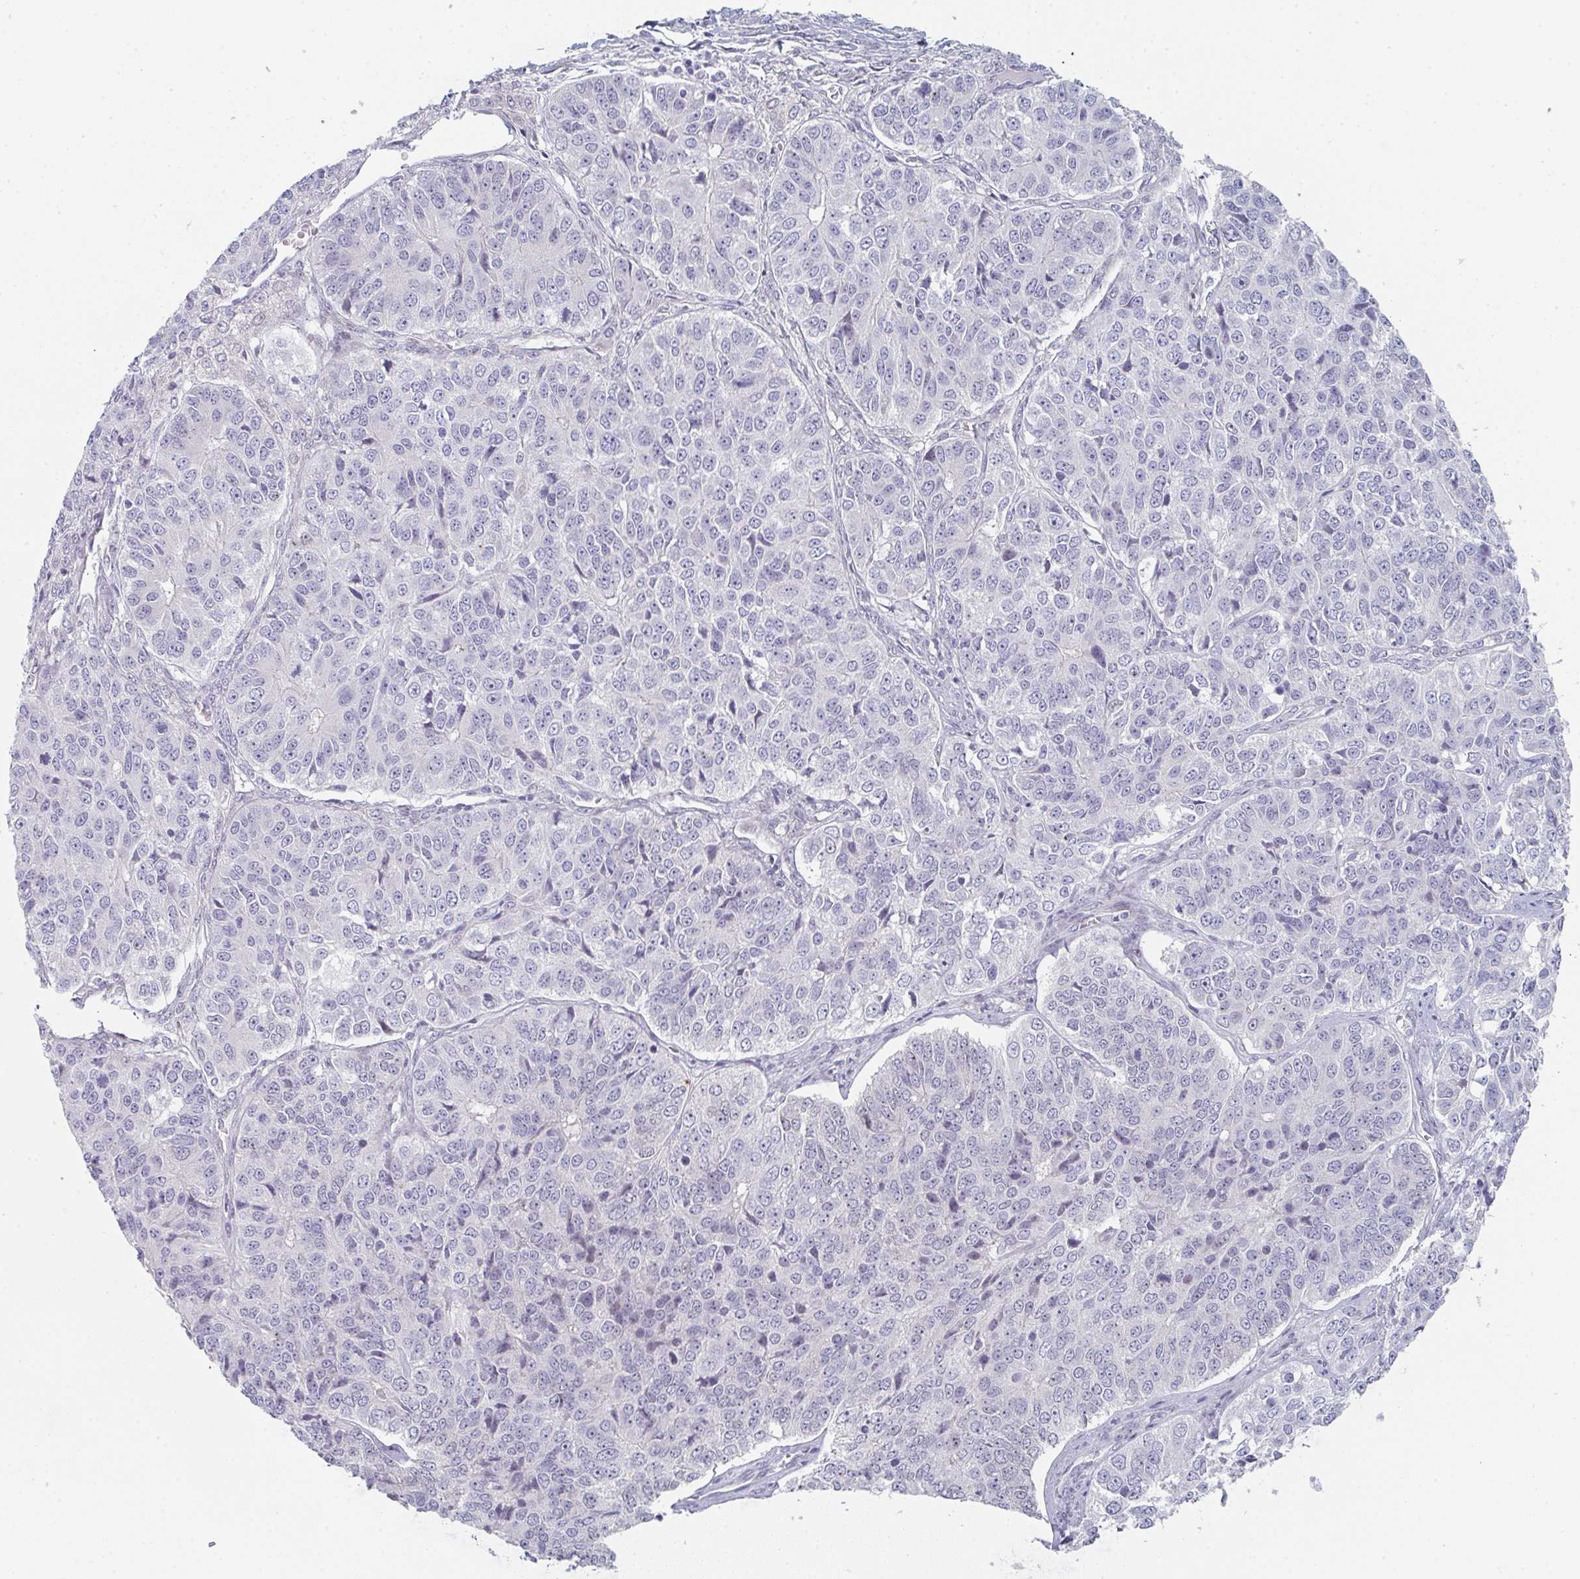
{"staining": {"intensity": "negative", "quantity": "none", "location": "none"}, "tissue": "ovarian cancer", "cell_type": "Tumor cells", "image_type": "cancer", "snomed": [{"axis": "morphology", "description": "Carcinoma, endometroid"}, {"axis": "topography", "description": "Ovary"}], "caption": "Immunohistochemical staining of ovarian cancer (endometroid carcinoma) exhibits no significant positivity in tumor cells.", "gene": "POU2AF2", "patient": {"sex": "female", "age": 51}}